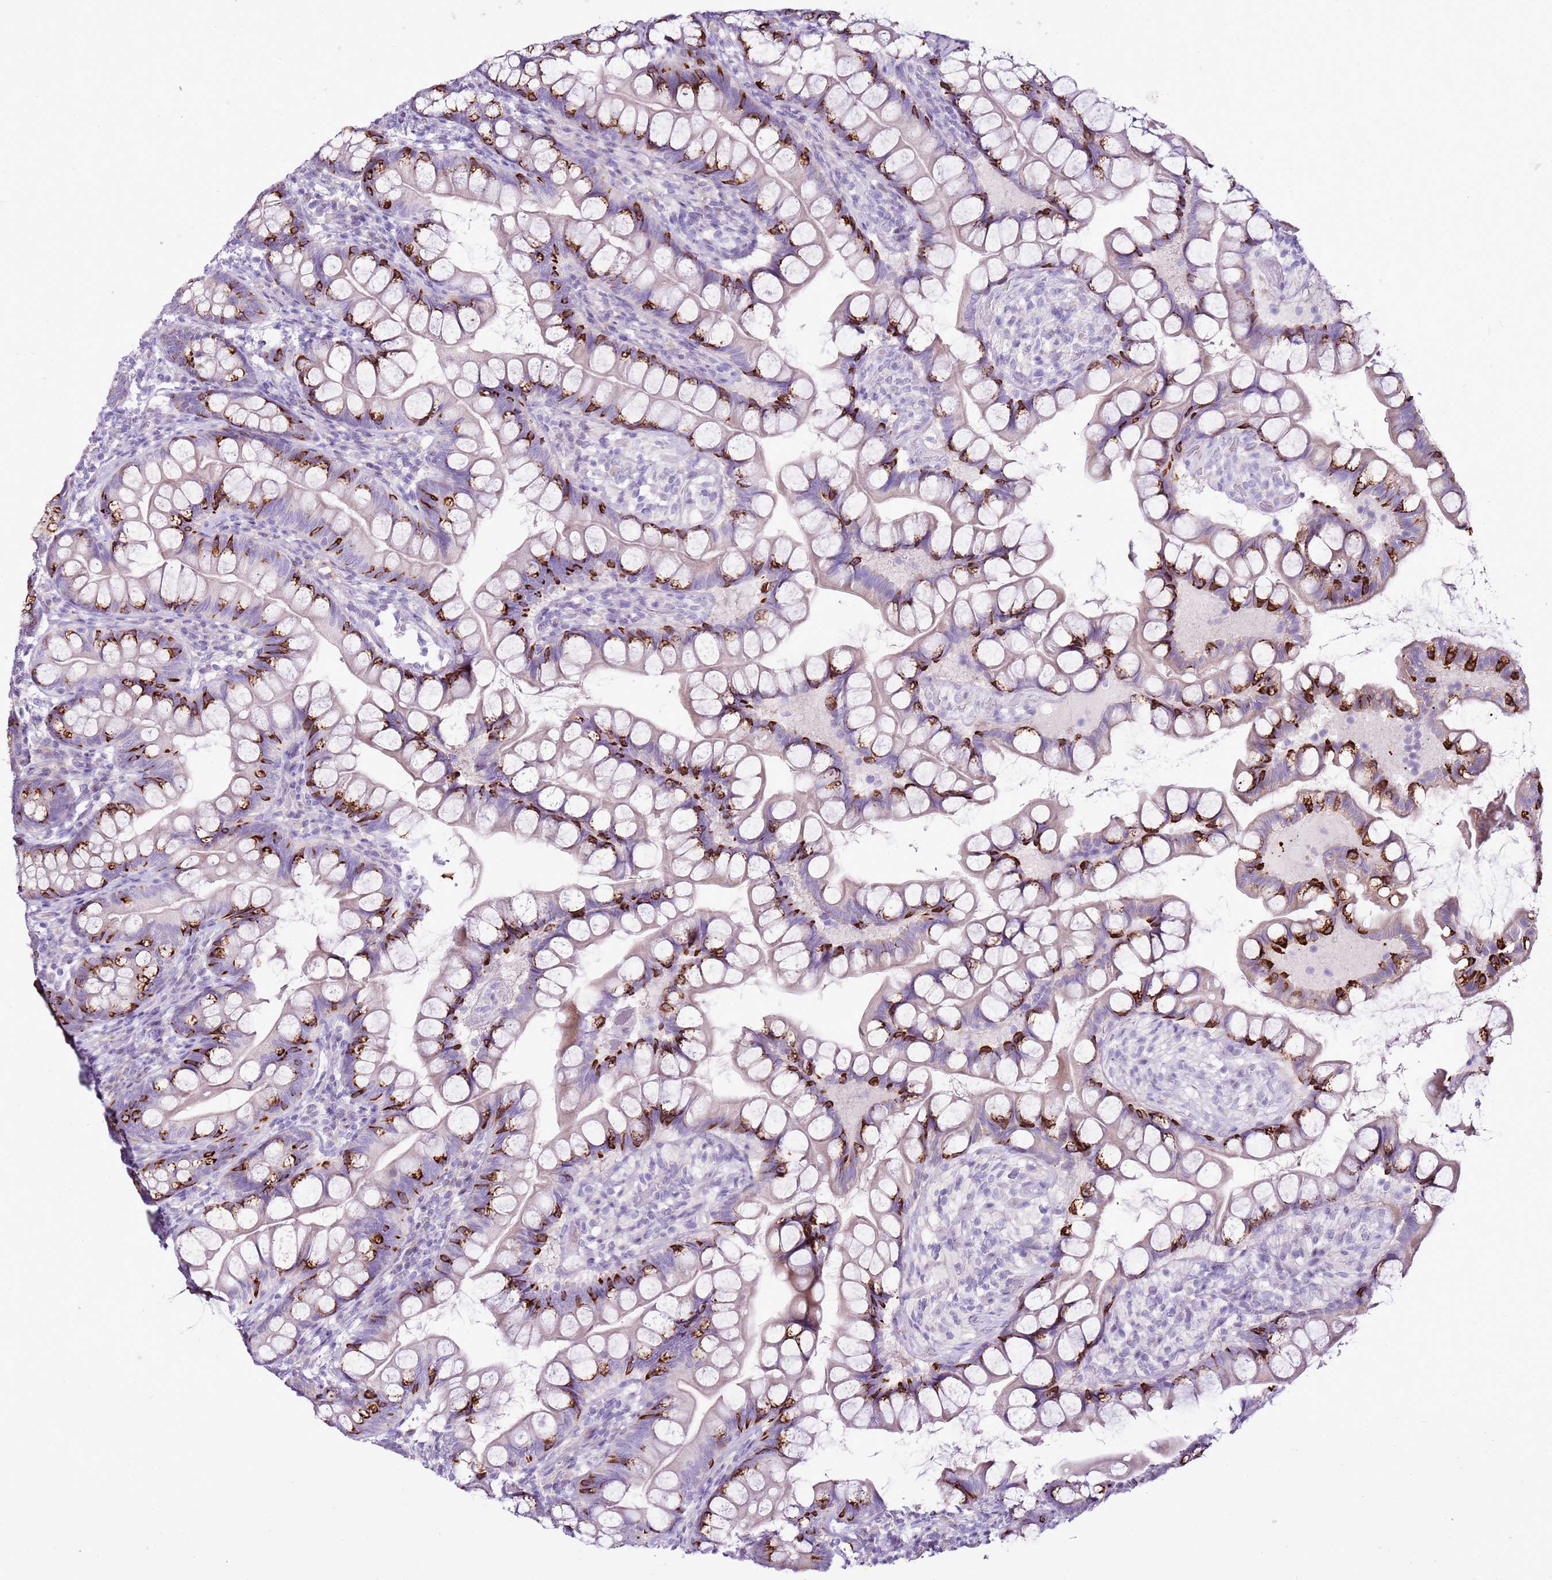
{"staining": {"intensity": "strong", "quantity": "<25%", "location": "cytoplasmic/membranous"}, "tissue": "small intestine", "cell_type": "Glandular cells", "image_type": "normal", "snomed": [{"axis": "morphology", "description": "Normal tissue, NOS"}, {"axis": "topography", "description": "Small intestine"}], "caption": "Human small intestine stained for a protein (brown) demonstrates strong cytoplasmic/membranous positive expression in about <25% of glandular cells.", "gene": "SLC38A5", "patient": {"sex": "male", "age": 70}}